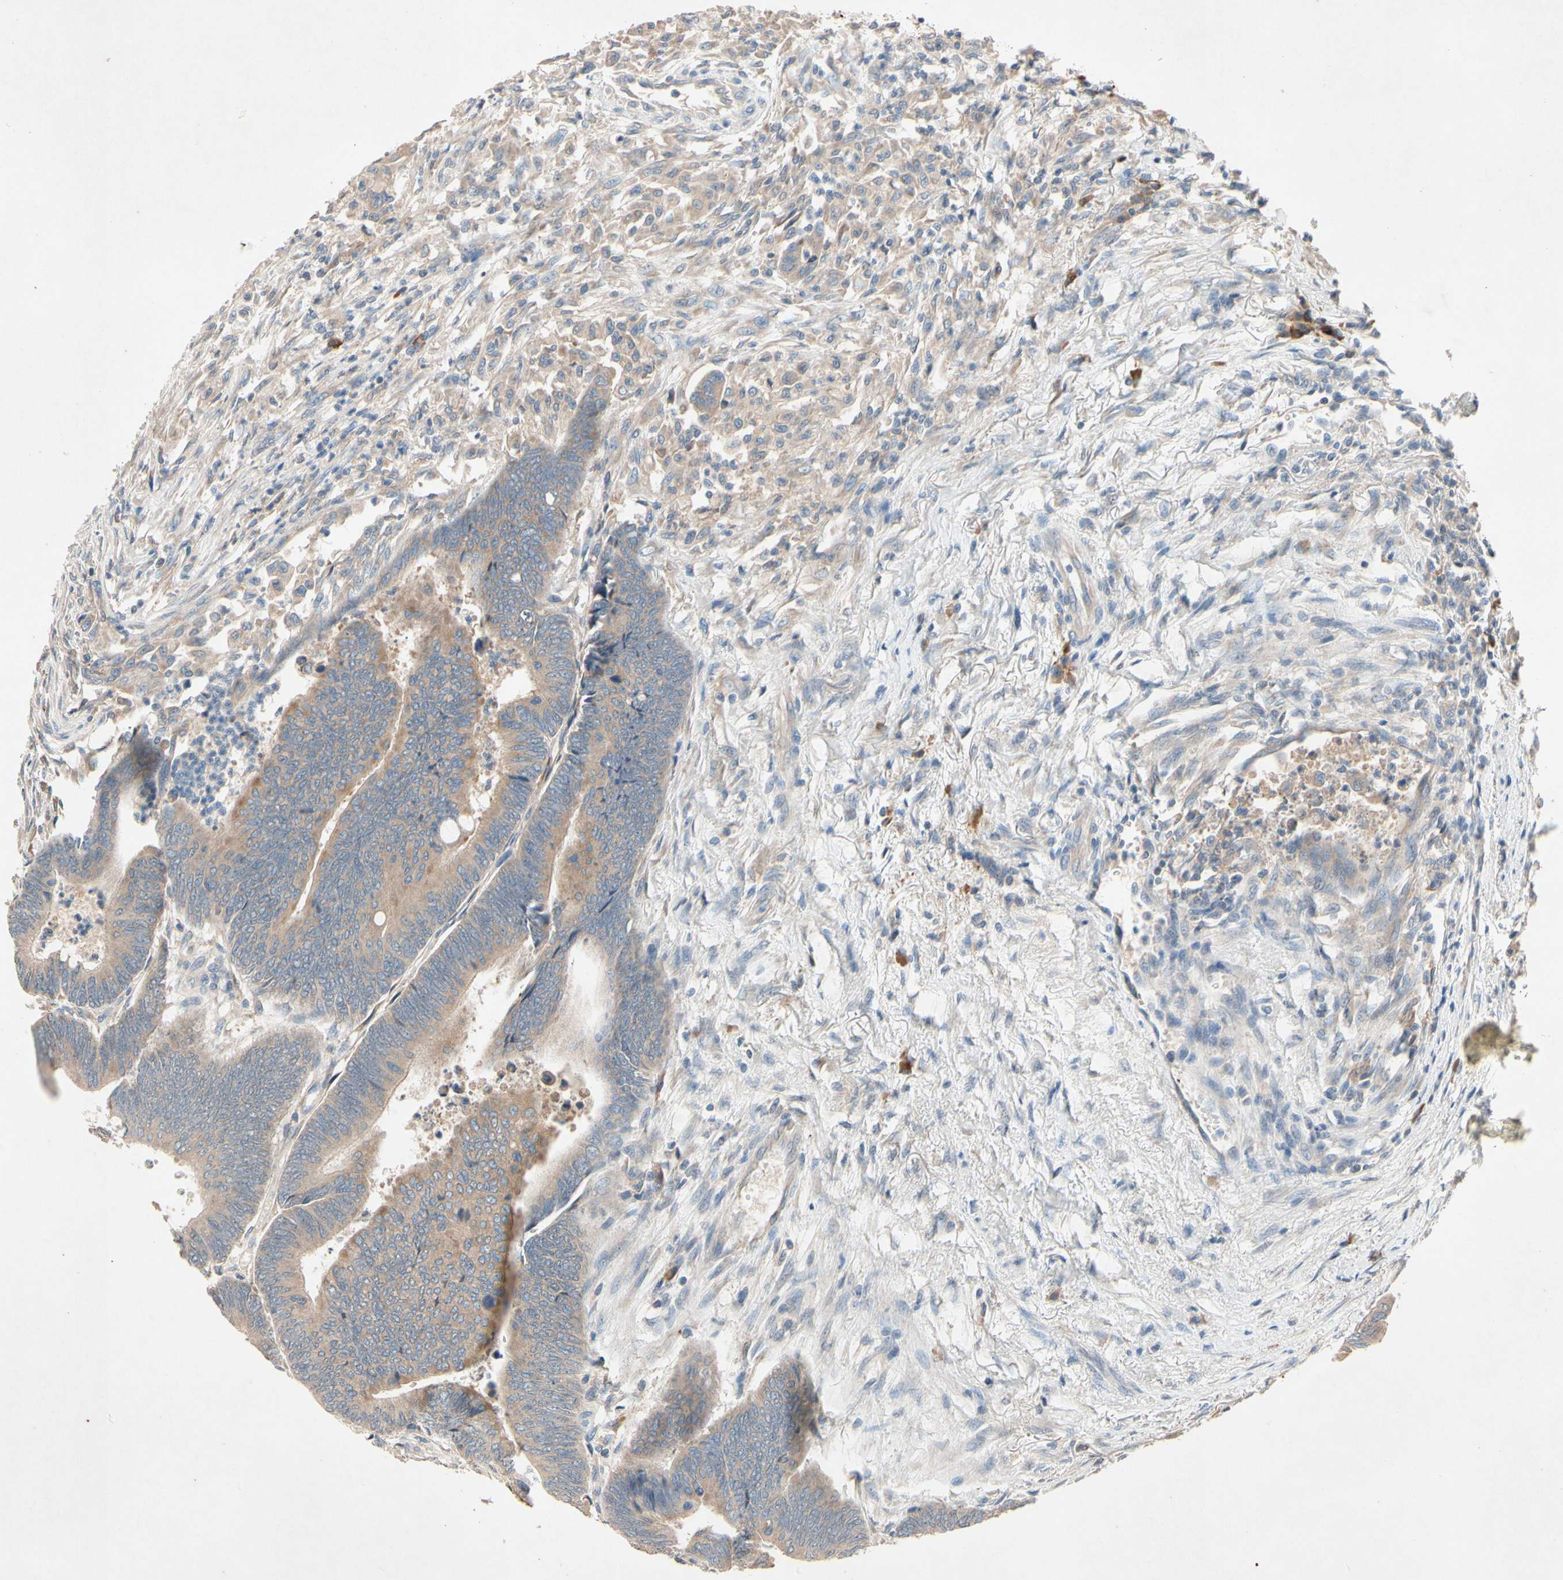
{"staining": {"intensity": "moderate", "quantity": ">75%", "location": "cytoplasmic/membranous"}, "tissue": "colorectal cancer", "cell_type": "Tumor cells", "image_type": "cancer", "snomed": [{"axis": "morphology", "description": "Normal tissue, NOS"}, {"axis": "morphology", "description": "Adenocarcinoma, NOS"}, {"axis": "topography", "description": "Rectum"}, {"axis": "topography", "description": "Peripheral nerve tissue"}], "caption": "Immunohistochemical staining of adenocarcinoma (colorectal) demonstrates medium levels of moderate cytoplasmic/membranous expression in approximately >75% of tumor cells. Nuclei are stained in blue.", "gene": "PRDX4", "patient": {"sex": "male", "age": 92}}